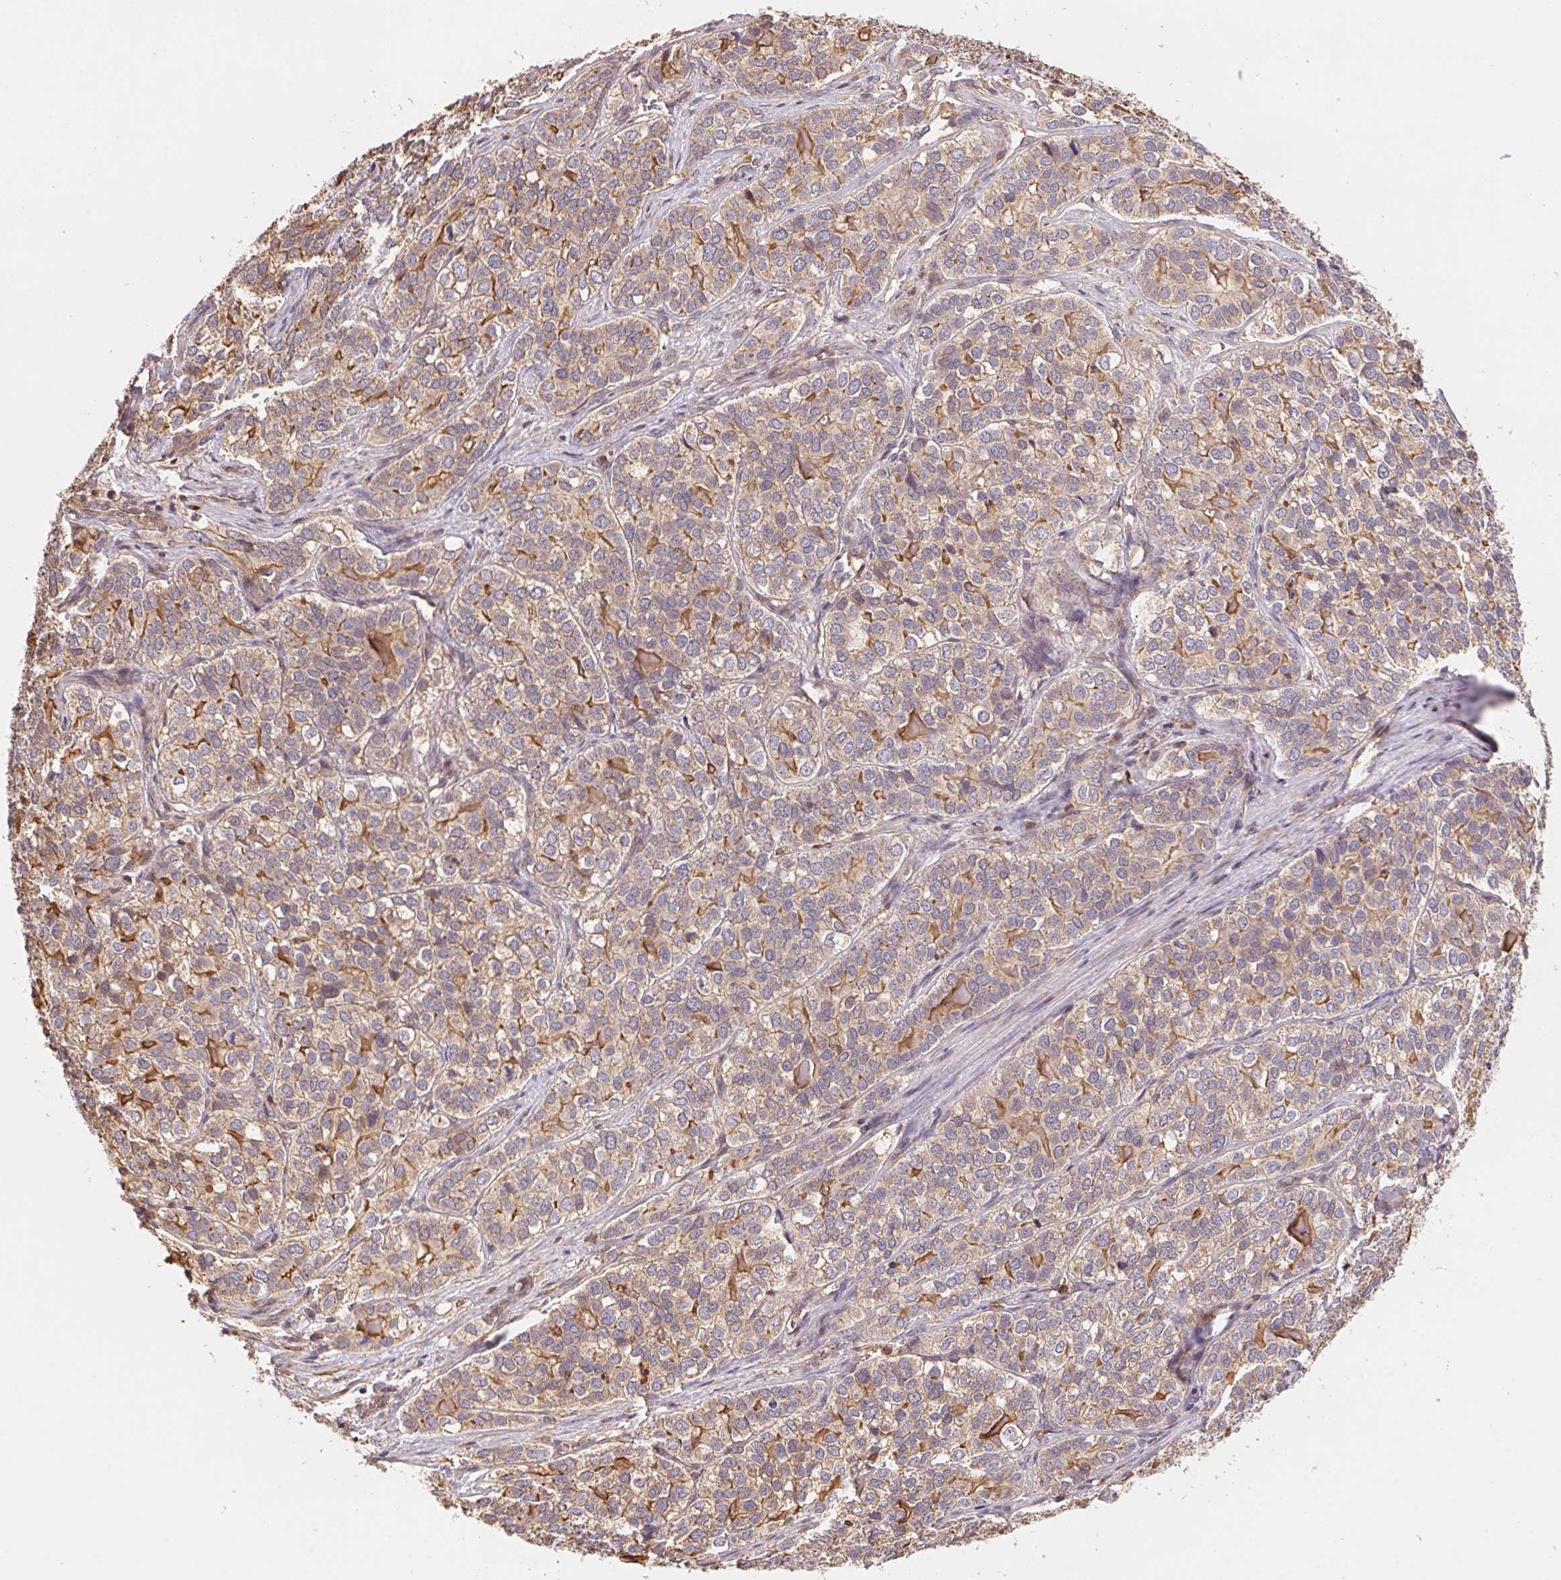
{"staining": {"intensity": "moderate", "quantity": "<25%", "location": "cytoplasmic/membranous"}, "tissue": "liver cancer", "cell_type": "Tumor cells", "image_type": "cancer", "snomed": [{"axis": "morphology", "description": "Cholangiocarcinoma"}, {"axis": "topography", "description": "Liver"}], "caption": "Tumor cells reveal low levels of moderate cytoplasmic/membranous staining in approximately <25% of cells in human cholangiocarcinoma (liver).", "gene": "ATG10", "patient": {"sex": "male", "age": 56}}